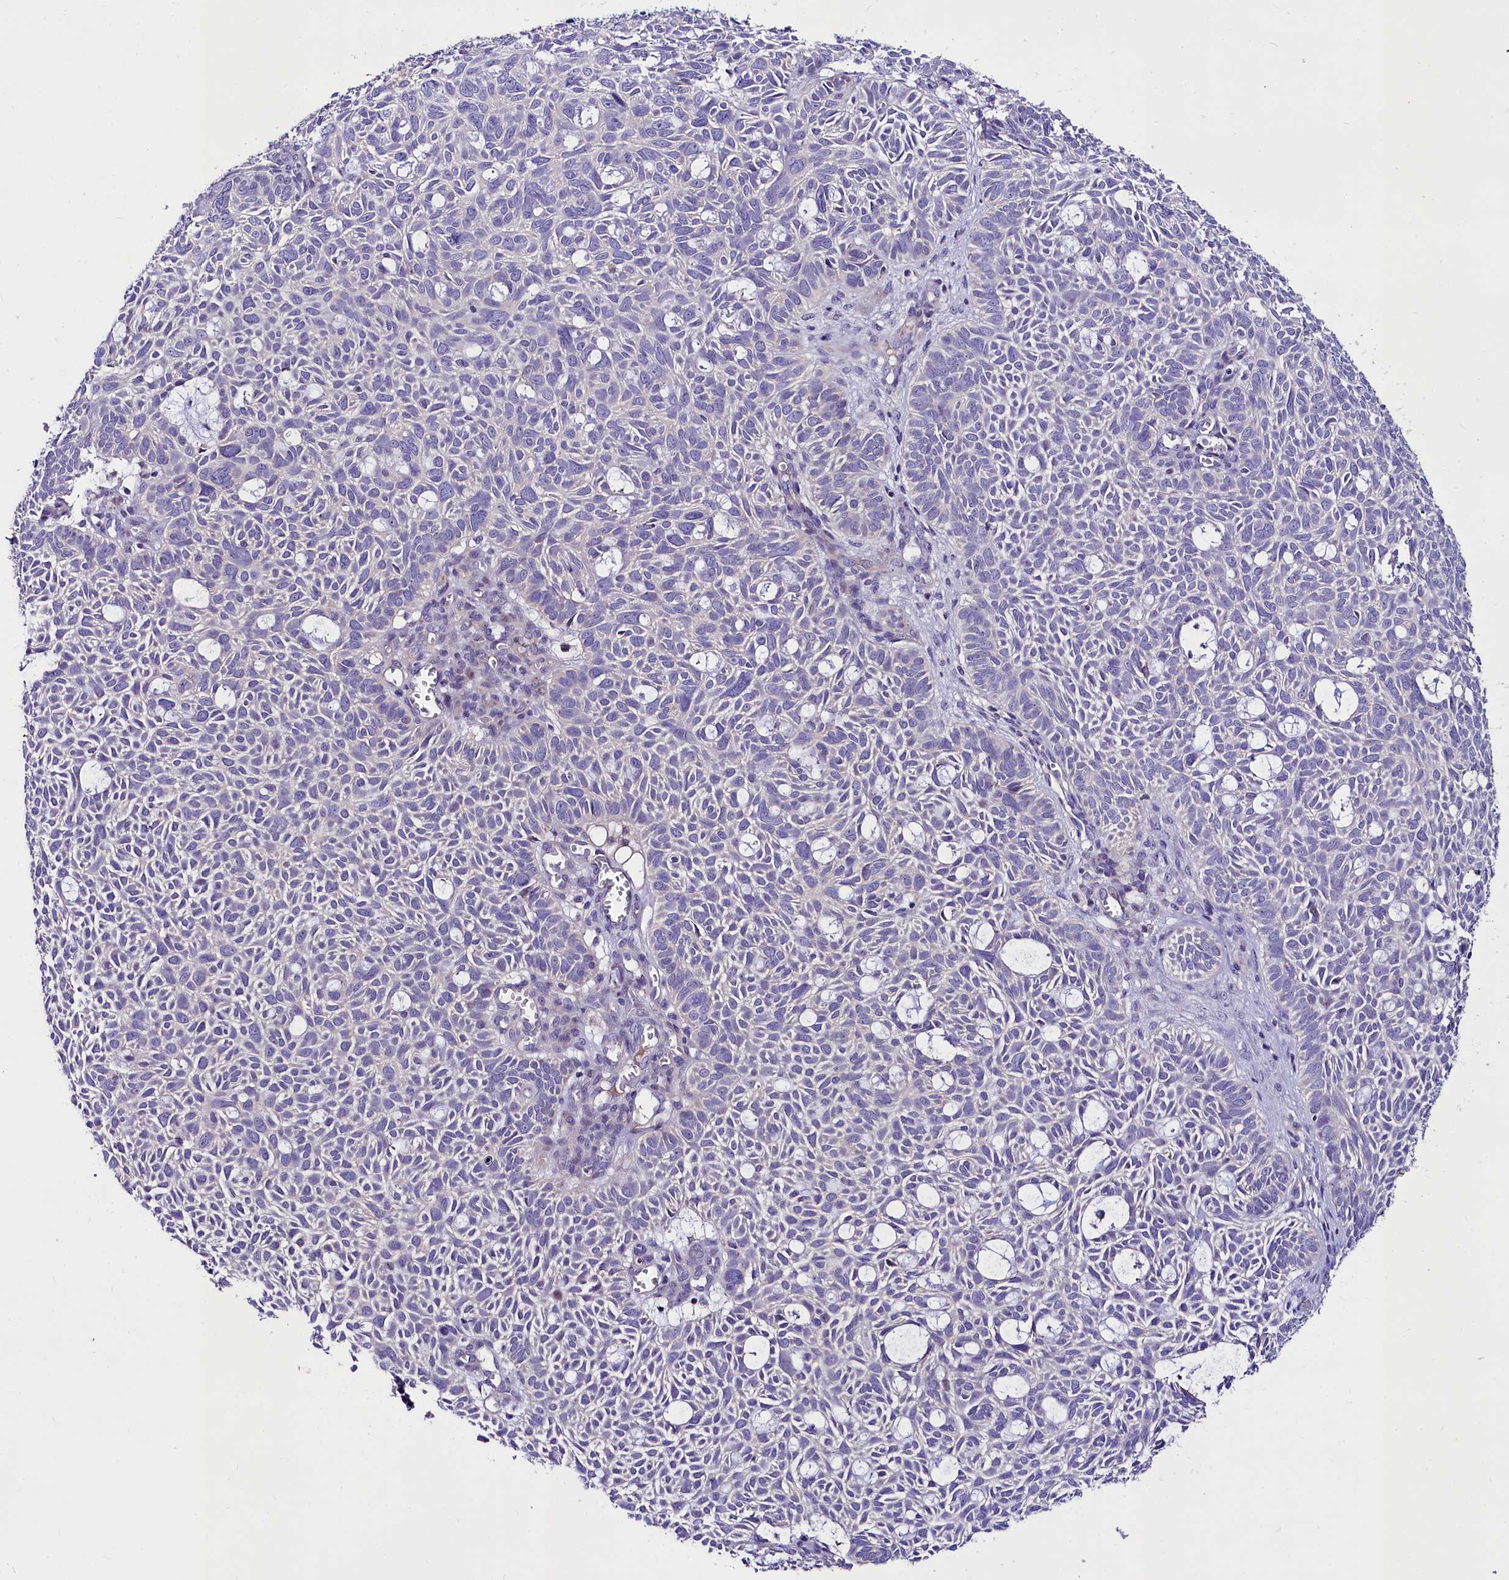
{"staining": {"intensity": "negative", "quantity": "none", "location": "none"}, "tissue": "skin cancer", "cell_type": "Tumor cells", "image_type": "cancer", "snomed": [{"axis": "morphology", "description": "Basal cell carcinoma"}, {"axis": "topography", "description": "Skin"}], "caption": "Basal cell carcinoma (skin) was stained to show a protein in brown. There is no significant staining in tumor cells.", "gene": "ABHD5", "patient": {"sex": "male", "age": 69}}